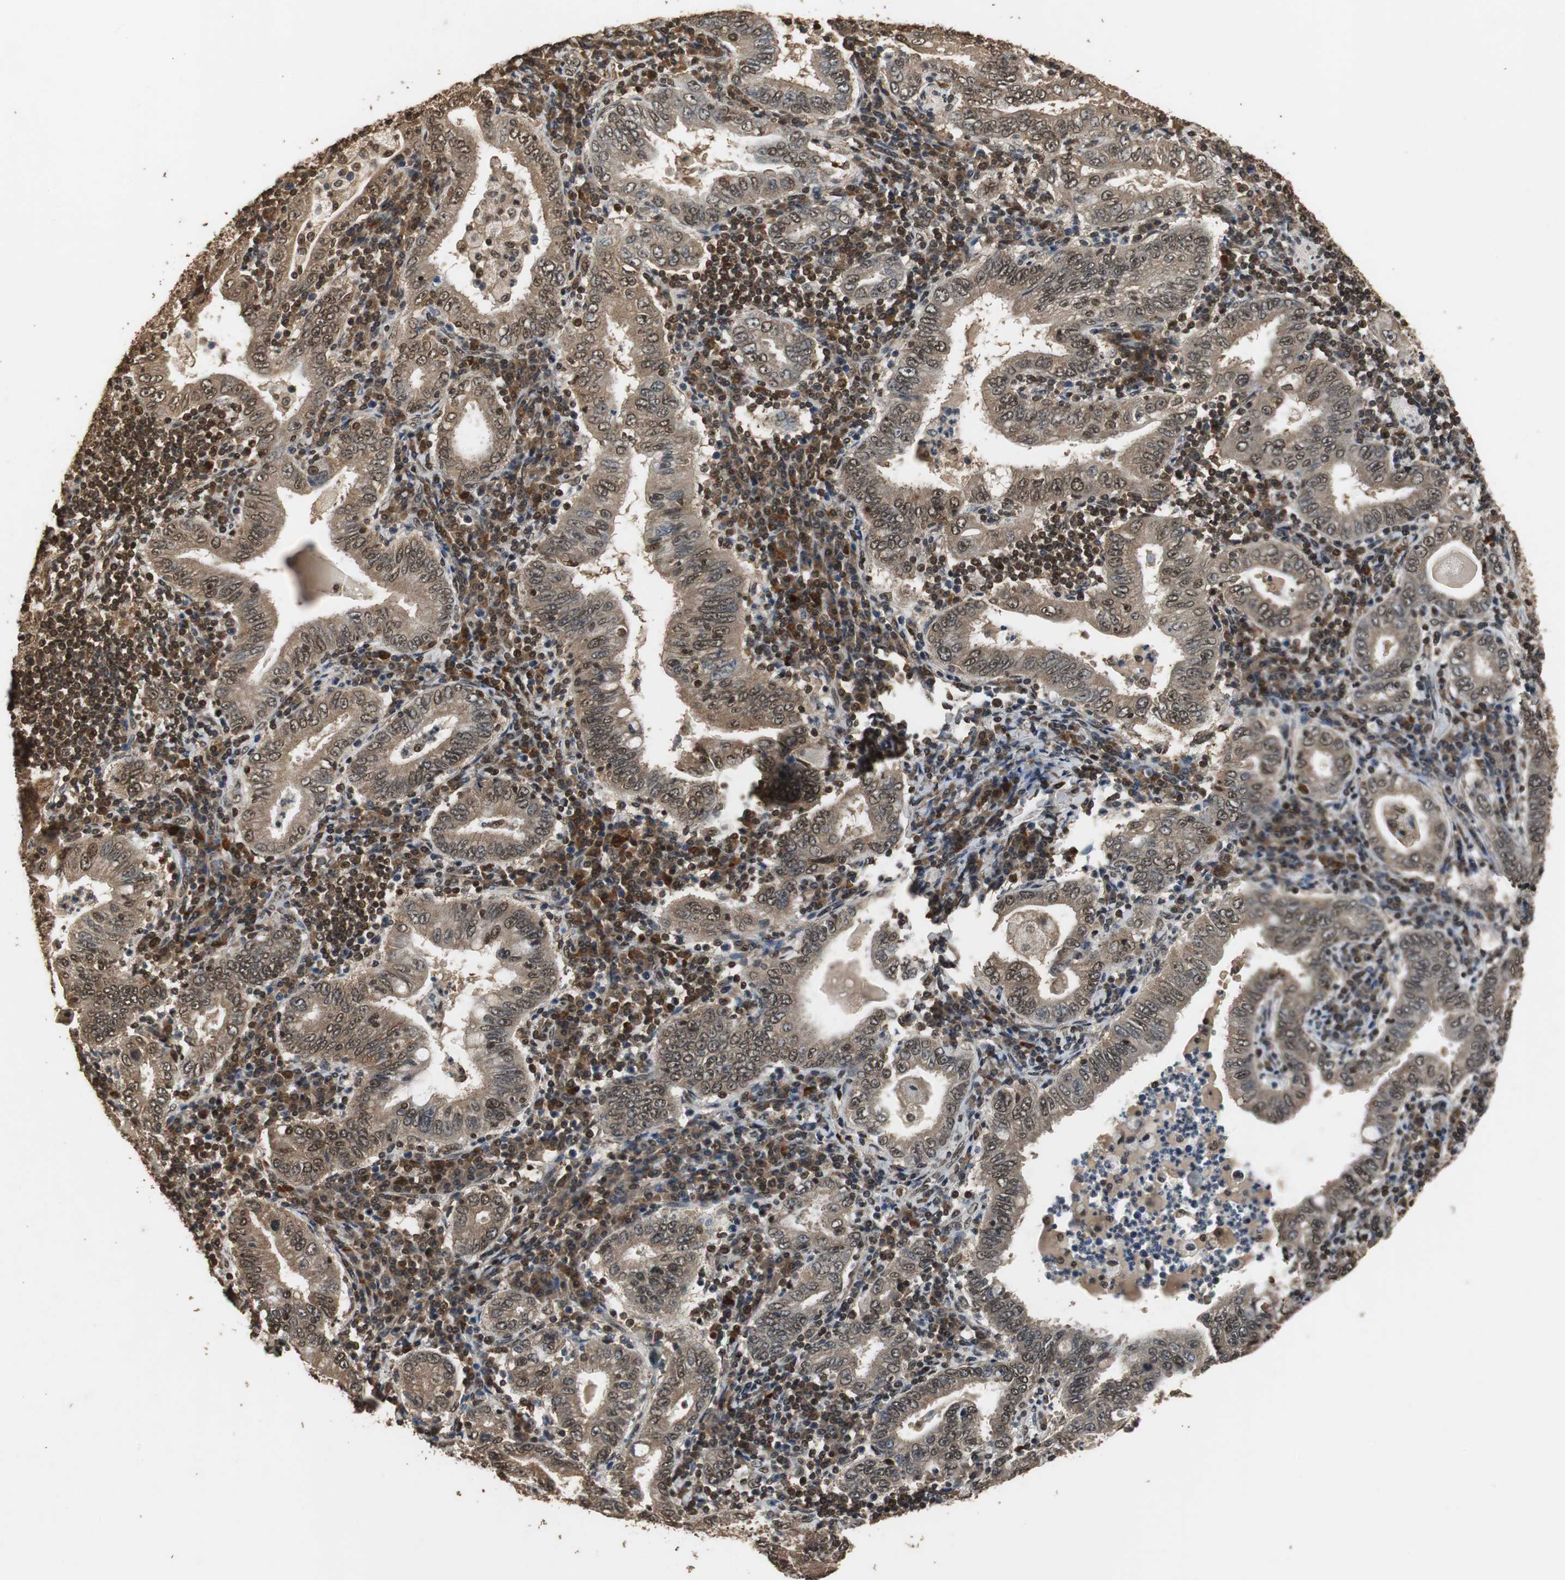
{"staining": {"intensity": "strong", "quantity": ">75%", "location": "cytoplasmic/membranous,nuclear"}, "tissue": "stomach cancer", "cell_type": "Tumor cells", "image_type": "cancer", "snomed": [{"axis": "morphology", "description": "Normal tissue, NOS"}, {"axis": "morphology", "description": "Adenocarcinoma, NOS"}, {"axis": "topography", "description": "Esophagus"}, {"axis": "topography", "description": "Stomach, upper"}, {"axis": "topography", "description": "Peripheral nerve tissue"}], "caption": "IHC histopathology image of human stomach cancer stained for a protein (brown), which exhibits high levels of strong cytoplasmic/membranous and nuclear positivity in approximately >75% of tumor cells.", "gene": "ZNF18", "patient": {"sex": "male", "age": 62}}